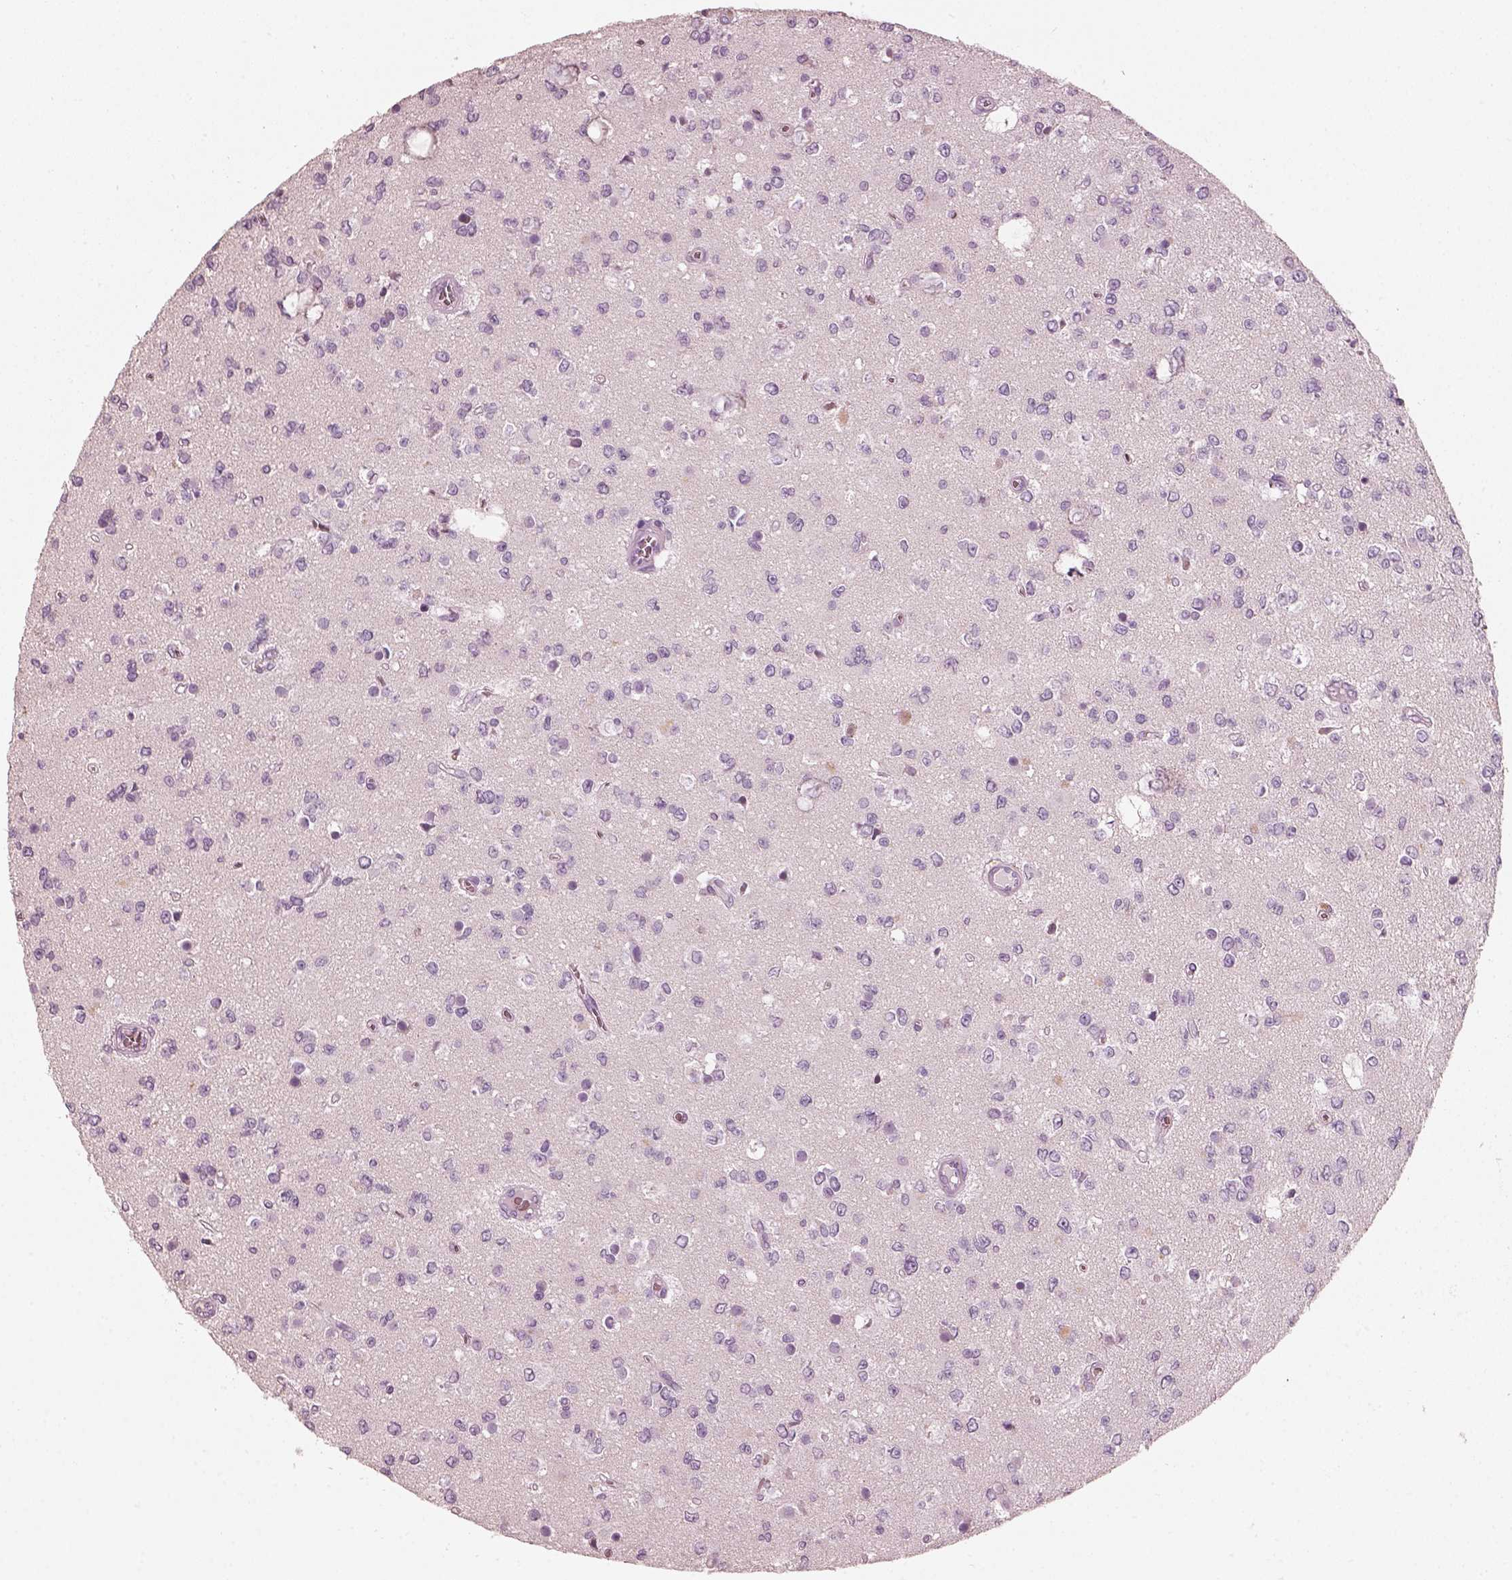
{"staining": {"intensity": "negative", "quantity": "none", "location": "none"}, "tissue": "glioma", "cell_type": "Tumor cells", "image_type": "cancer", "snomed": [{"axis": "morphology", "description": "Glioma, malignant, Low grade"}, {"axis": "topography", "description": "Brain"}], "caption": "Immunohistochemistry micrograph of human glioma stained for a protein (brown), which shows no positivity in tumor cells.", "gene": "R3HDML", "patient": {"sex": "female", "age": 45}}